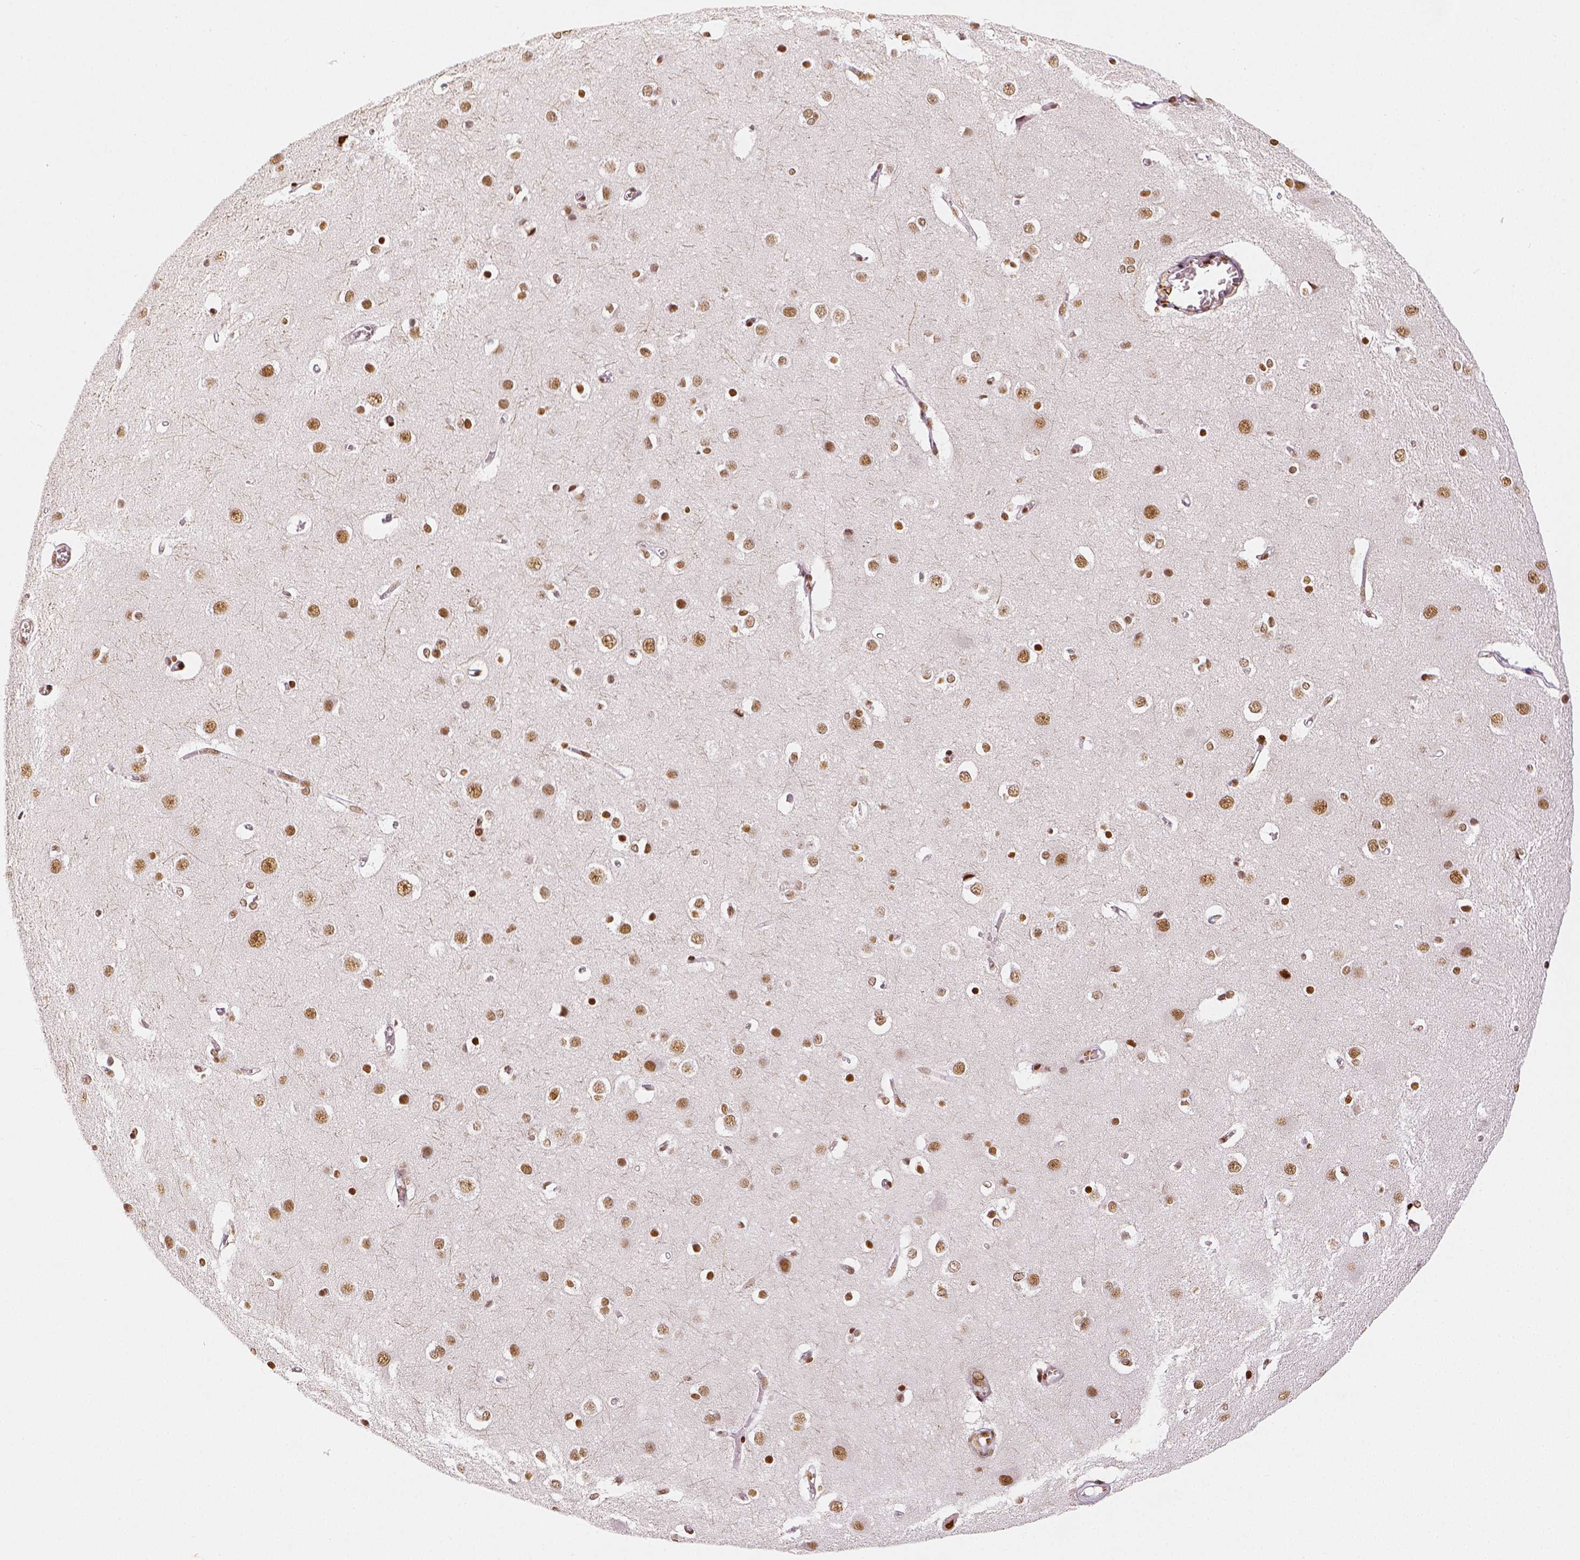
{"staining": {"intensity": "moderate", "quantity": ">75%", "location": "nuclear"}, "tissue": "cerebral cortex", "cell_type": "Endothelial cells", "image_type": "normal", "snomed": [{"axis": "morphology", "description": "Normal tissue, NOS"}, {"axis": "topography", "description": "Cerebral cortex"}], "caption": "A brown stain labels moderate nuclear staining of a protein in endothelial cells of unremarkable cerebral cortex. (brown staining indicates protein expression, while blue staining denotes nuclei).", "gene": "KDM5B", "patient": {"sex": "male", "age": 37}}